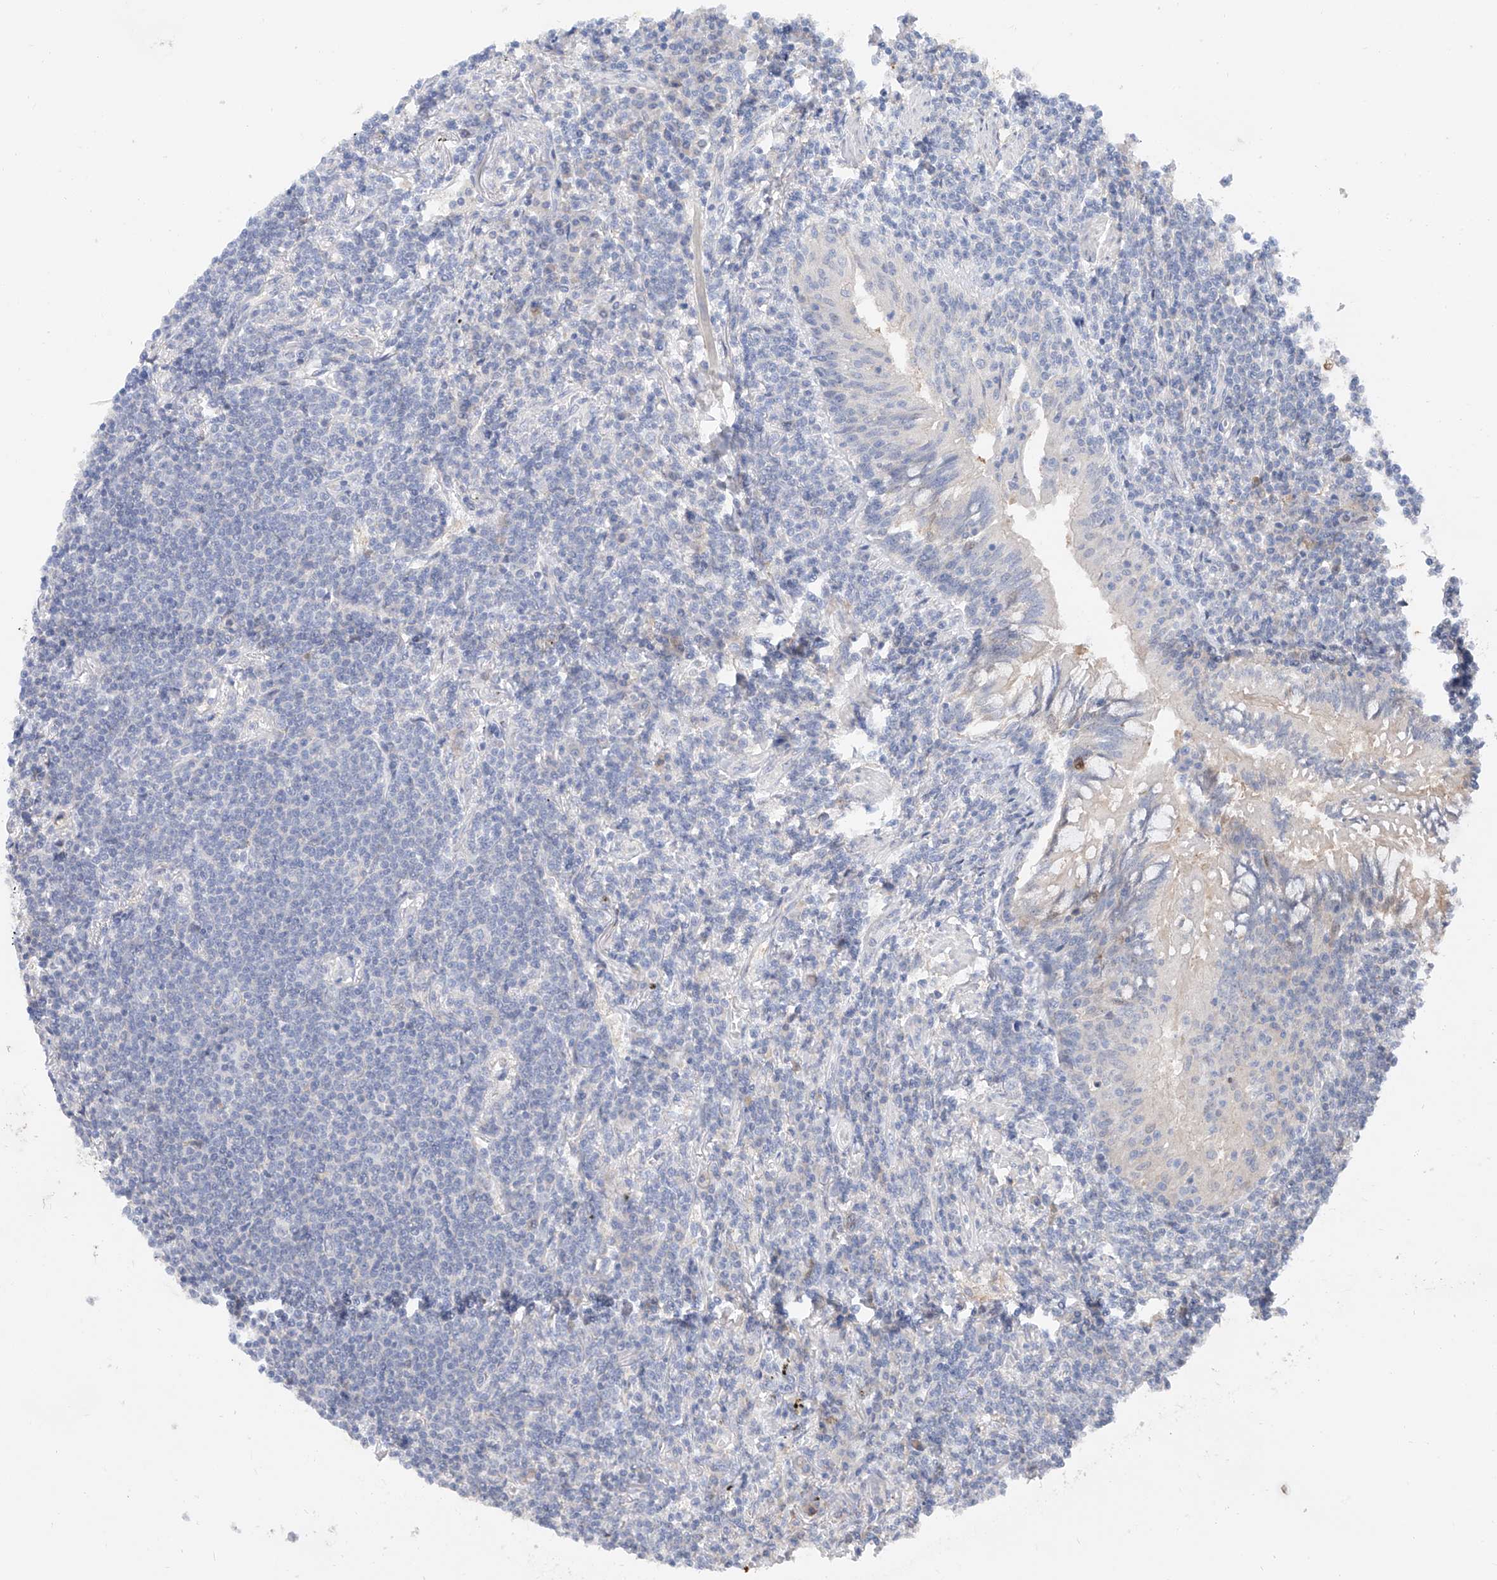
{"staining": {"intensity": "negative", "quantity": "none", "location": "none"}, "tissue": "lymphoma", "cell_type": "Tumor cells", "image_type": "cancer", "snomed": [{"axis": "morphology", "description": "Malignant lymphoma, non-Hodgkin's type, Low grade"}, {"axis": "topography", "description": "Lung"}], "caption": "An immunohistochemistry (IHC) histopathology image of malignant lymphoma, non-Hodgkin's type (low-grade) is shown. There is no staining in tumor cells of malignant lymphoma, non-Hodgkin's type (low-grade).", "gene": "FUCA2", "patient": {"sex": "female", "age": 71}}